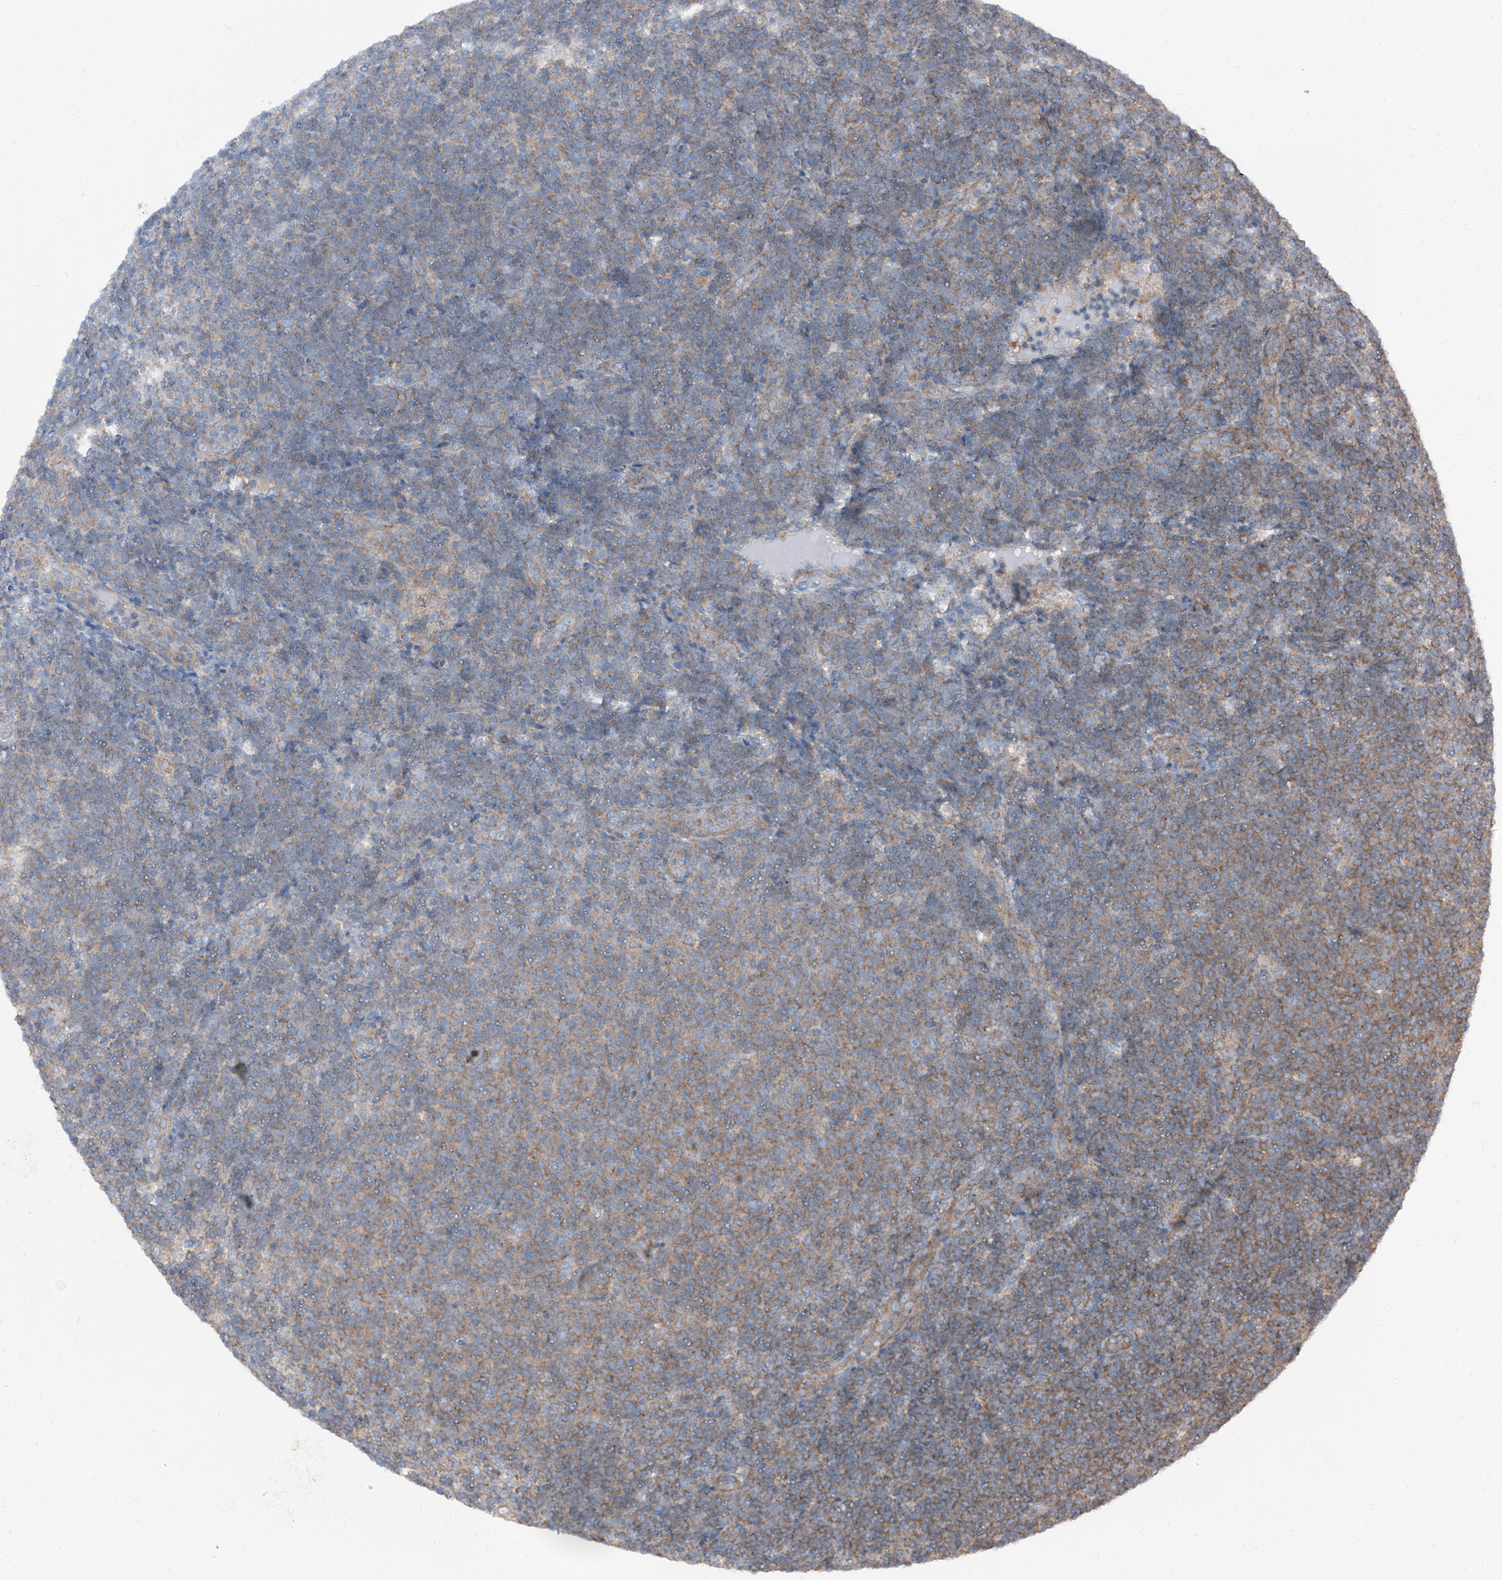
{"staining": {"intensity": "moderate", "quantity": "25%-75%", "location": "cytoplasmic/membranous"}, "tissue": "lymphoma", "cell_type": "Tumor cells", "image_type": "cancer", "snomed": [{"axis": "morphology", "description": "Malignant lymphoma, non-Hodgkin's type, Low grade"}, {"axis": "topography", "description": "Lymph node"}], "caption": "Low-grade malignant lymphoma, non-Hodgkin's type stained with a protein marker demonstrates moderate staining in tumor cells.", "gene": "GPR142", "patient": {"sex": "male", "age": 66}}